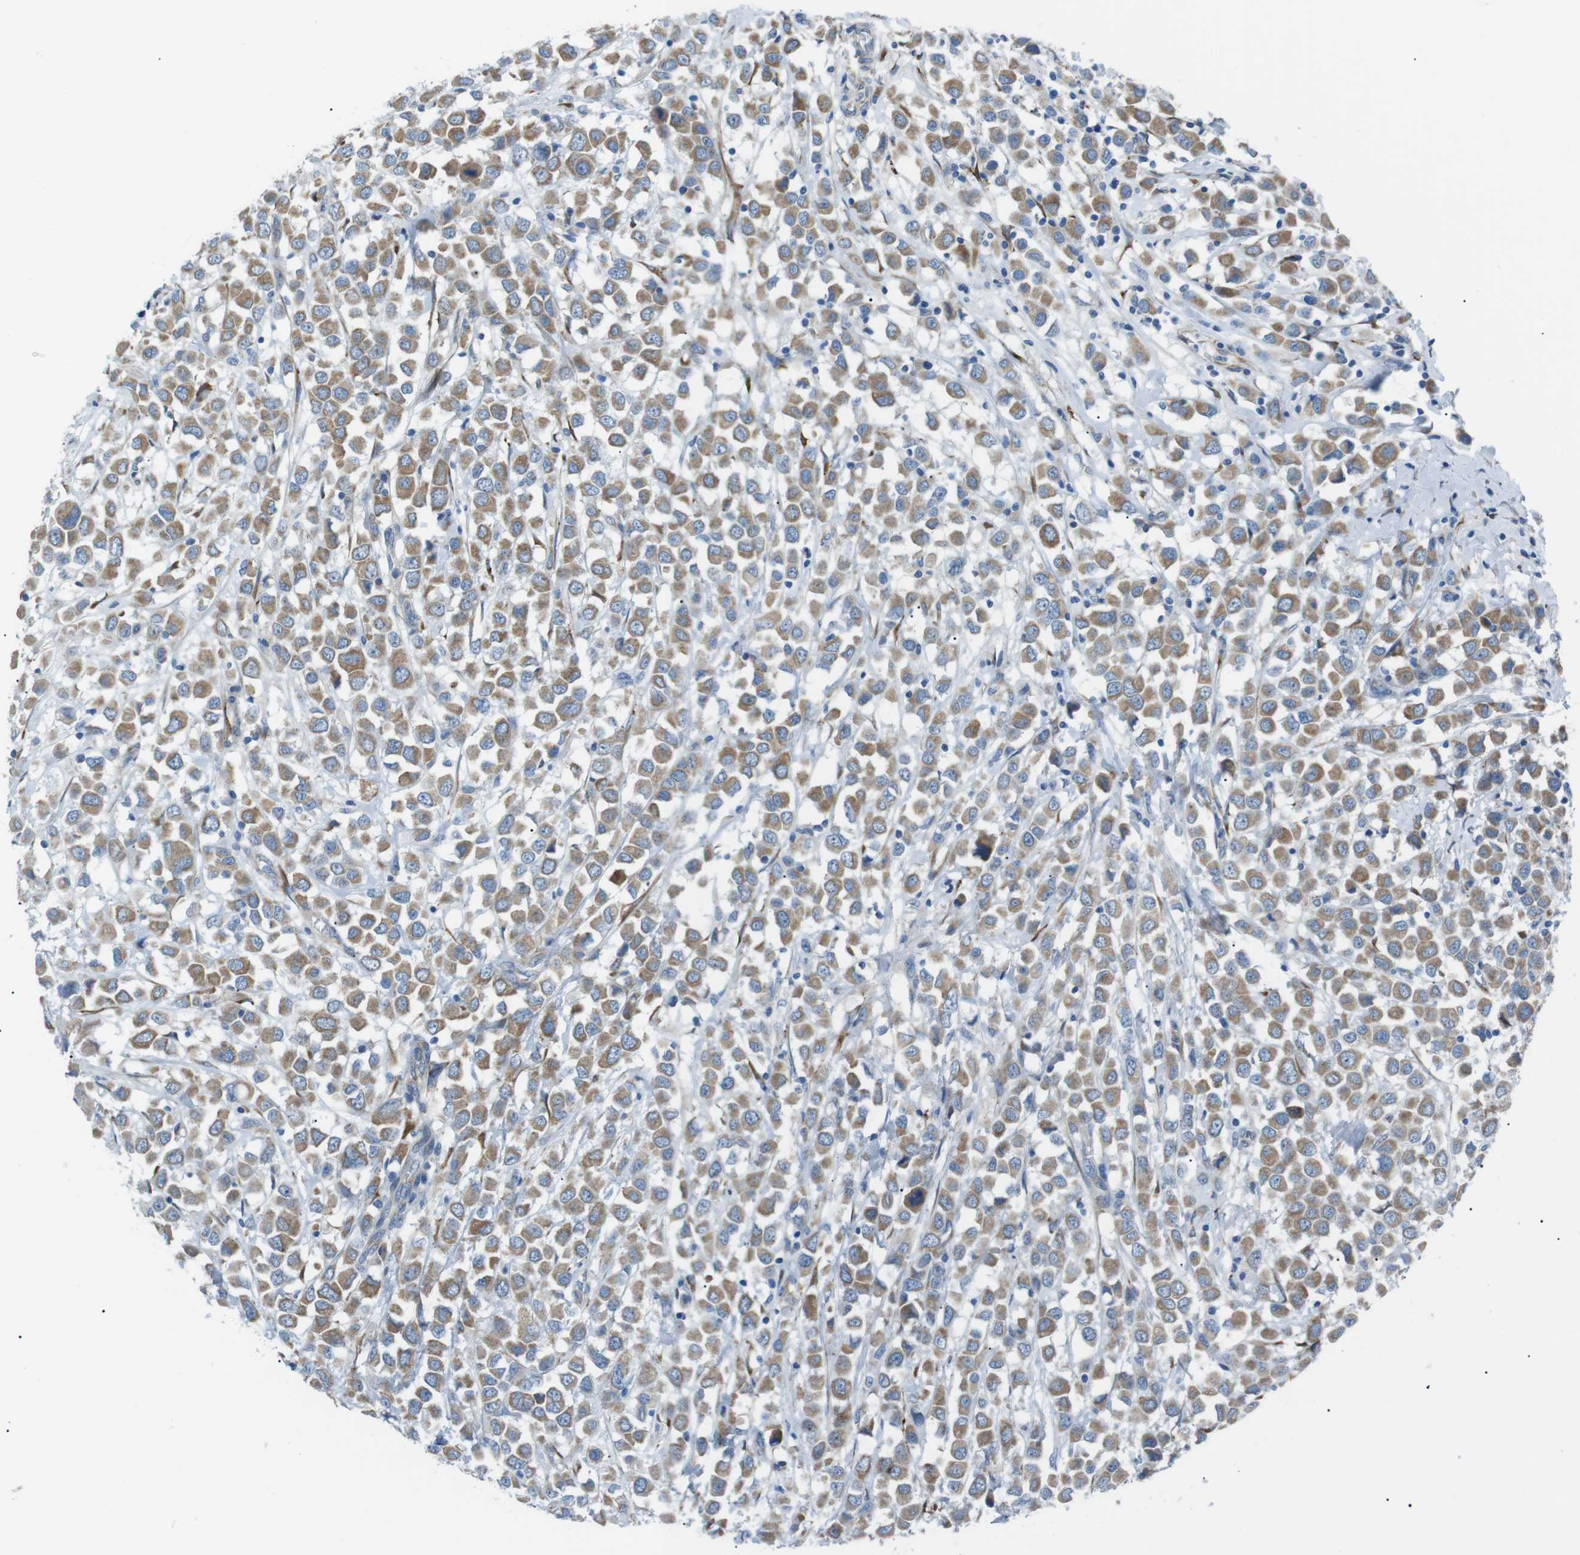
{"staining": {"intensity": "moderate", "quantity": ">75%", "location": "cytoplasmic/membranous"}, "tissue": "breast cancer", "cell_type": "Tumor cells", "image_type": "cancer", "snomed": [{"axis": "morphology", "description": "Duct carcinoma"}, {"axis": "topography", "description": "Breast"}], "caption": "This is an image of immunohistochemistry (IHC) staining of breast invasive ductal carcinoma, which shows moderate positivity in the cytoplasmic/membranous of tumor cells.", "gene": "MTARC2", "patient": {"sex": "female", "age": 61}}